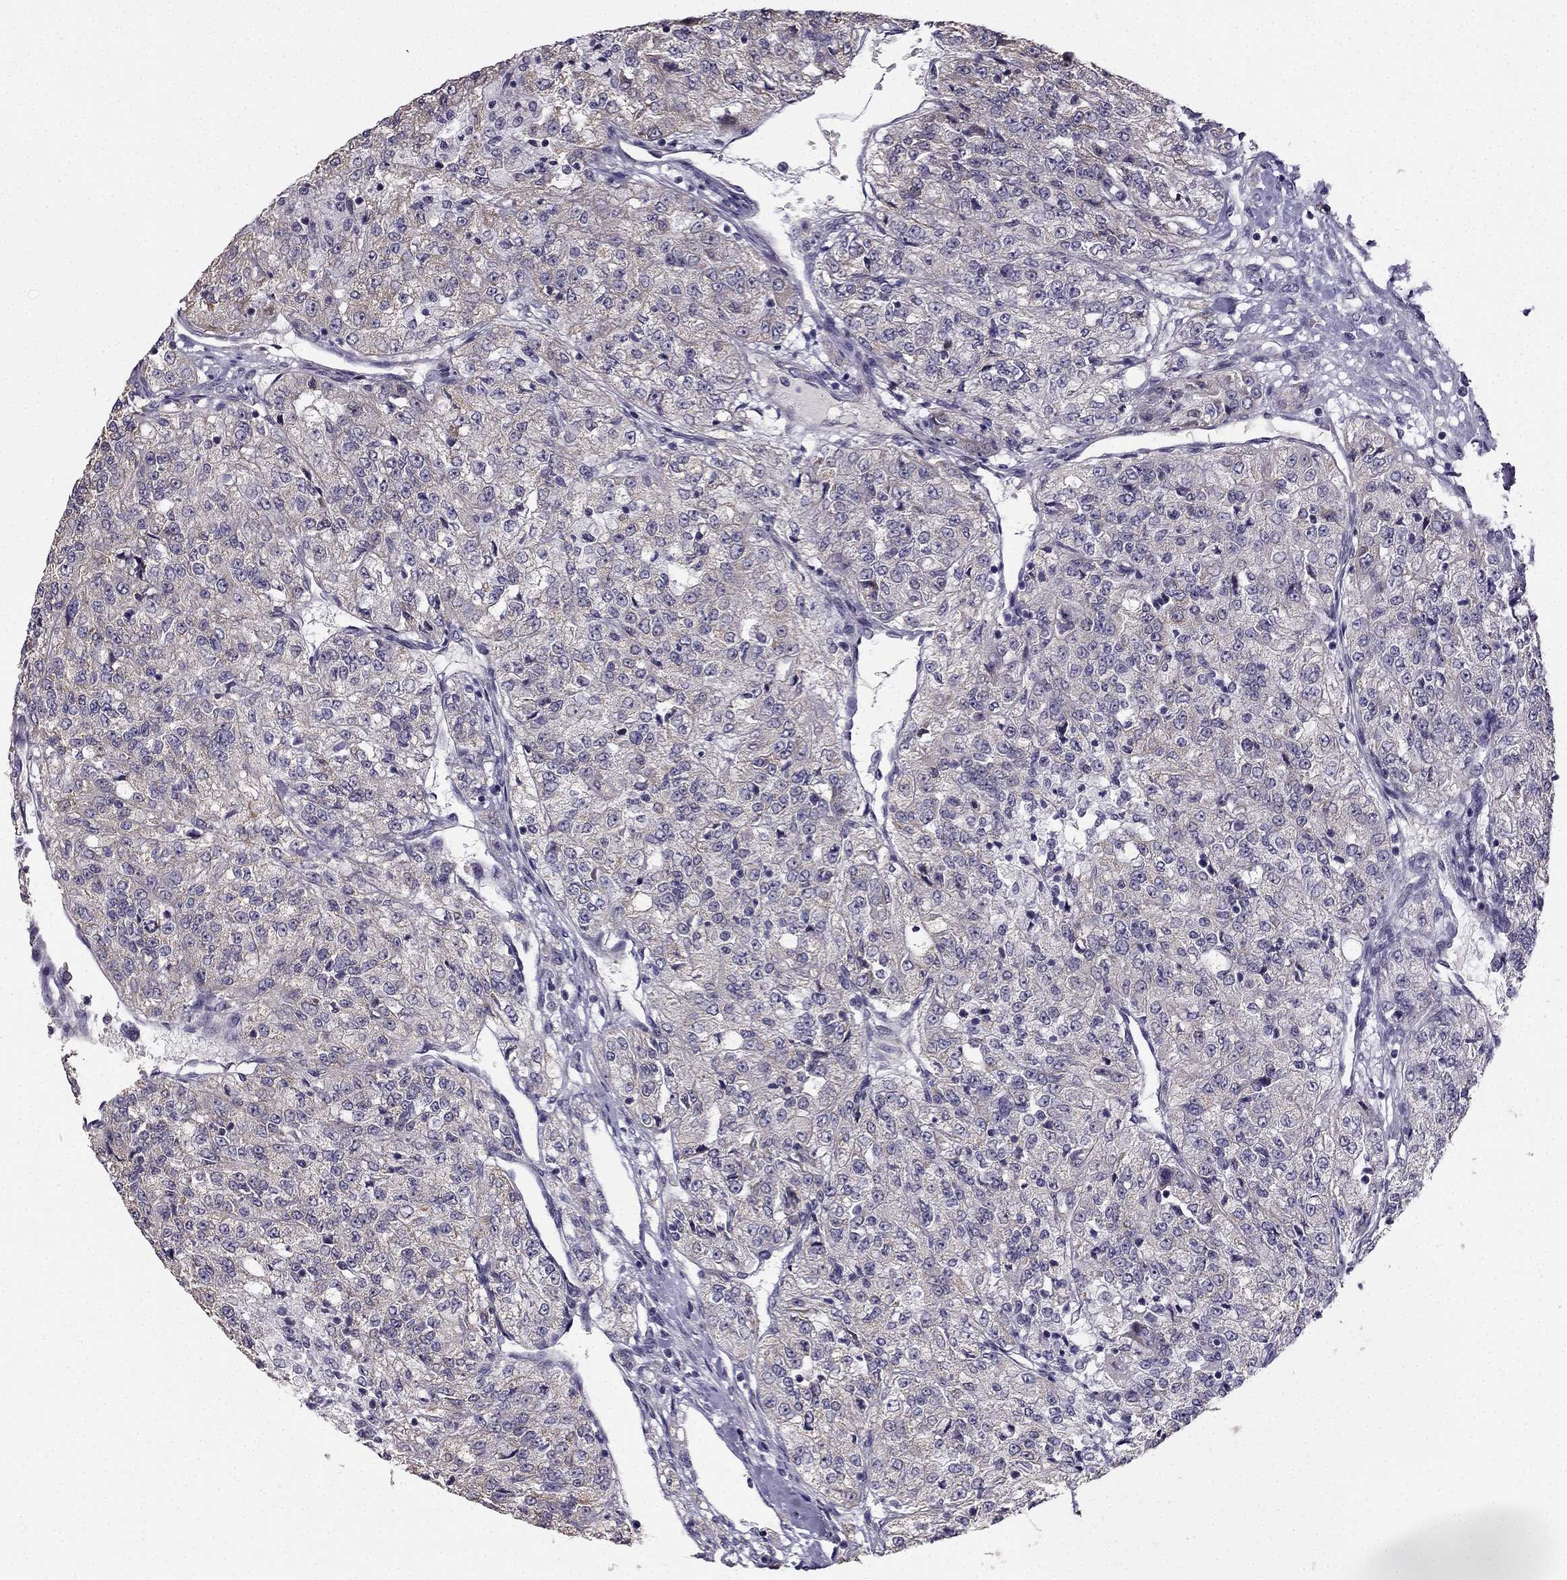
{"staining": {"intensity": "weak", "quantity": "<25%", "location": "cytoplasmic/membranous"}, "tissue": "renal cancer", "cell_type": "Tumor cells", "image_type": "cancer", "snomed": [{"axis": "morphology", "description": "Adenocarcinoma, NOS"}, {"axis": "topography", "description": "Kidney"}], "caption": "A photomicrograph of human adenocarcinoma (renal) is negative for staining in tumor cells.", "gene": "TSPYL5", "patient": {"sex": "female", "age": 63}}